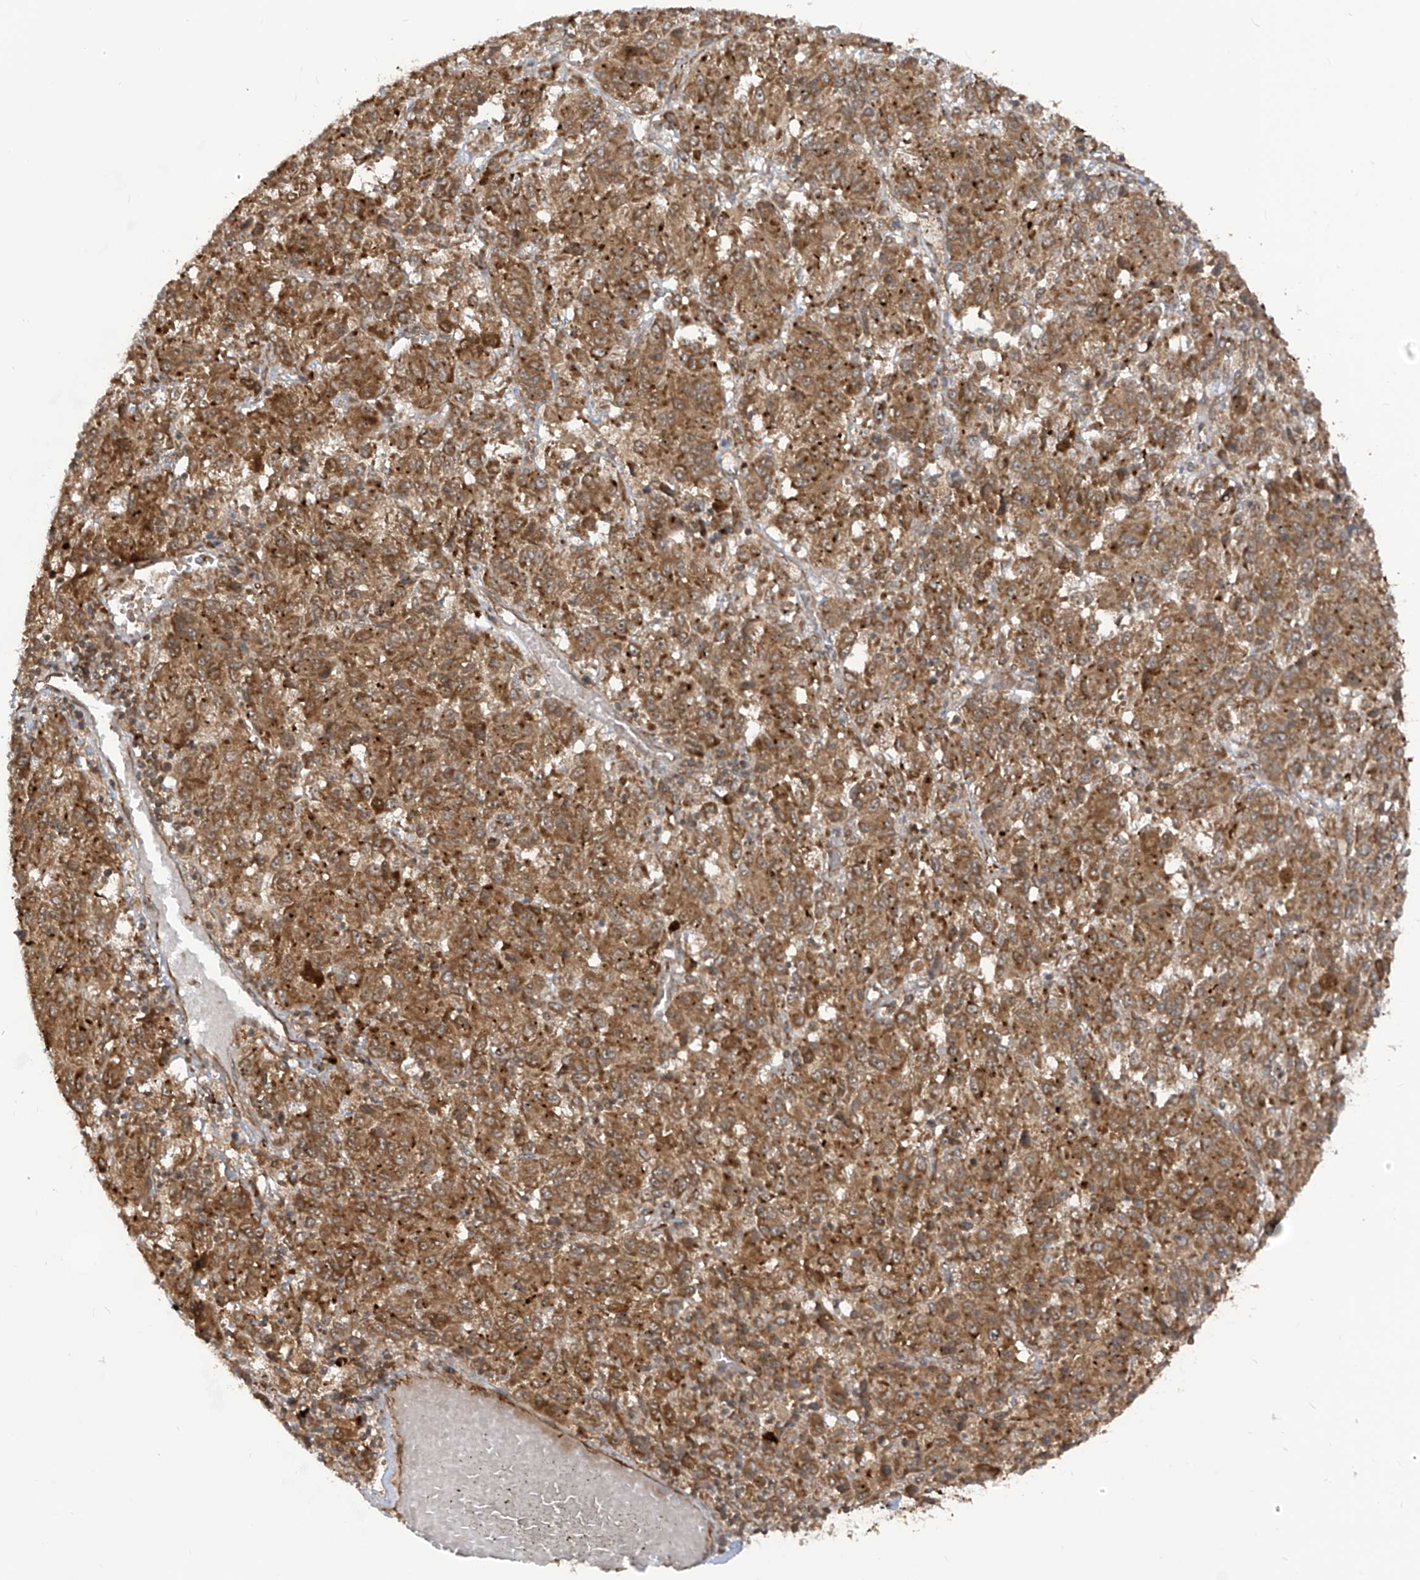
{"staining": {"intensity": "moderate", "quantity": ">75%", "location": "cytoplasmic/membranous"}, "tissue": "melanoma", "cell_type": "Tumor cells", "image_type": "cancer", "snomed": [{"axis": "morphology", "description": "Malignant melanoma, Metastatic site"}, {"axis": "topography", "description": "Lung"}], "caption": "Human malignant melanoma (metastatic site) stained for a protein (brown) demonstrates moderate cytoplasmic/membranous positive staining in about >75% of tumor cells.", "gene": "TRIM67", "patient": {"sex": "male", "age": 64}}